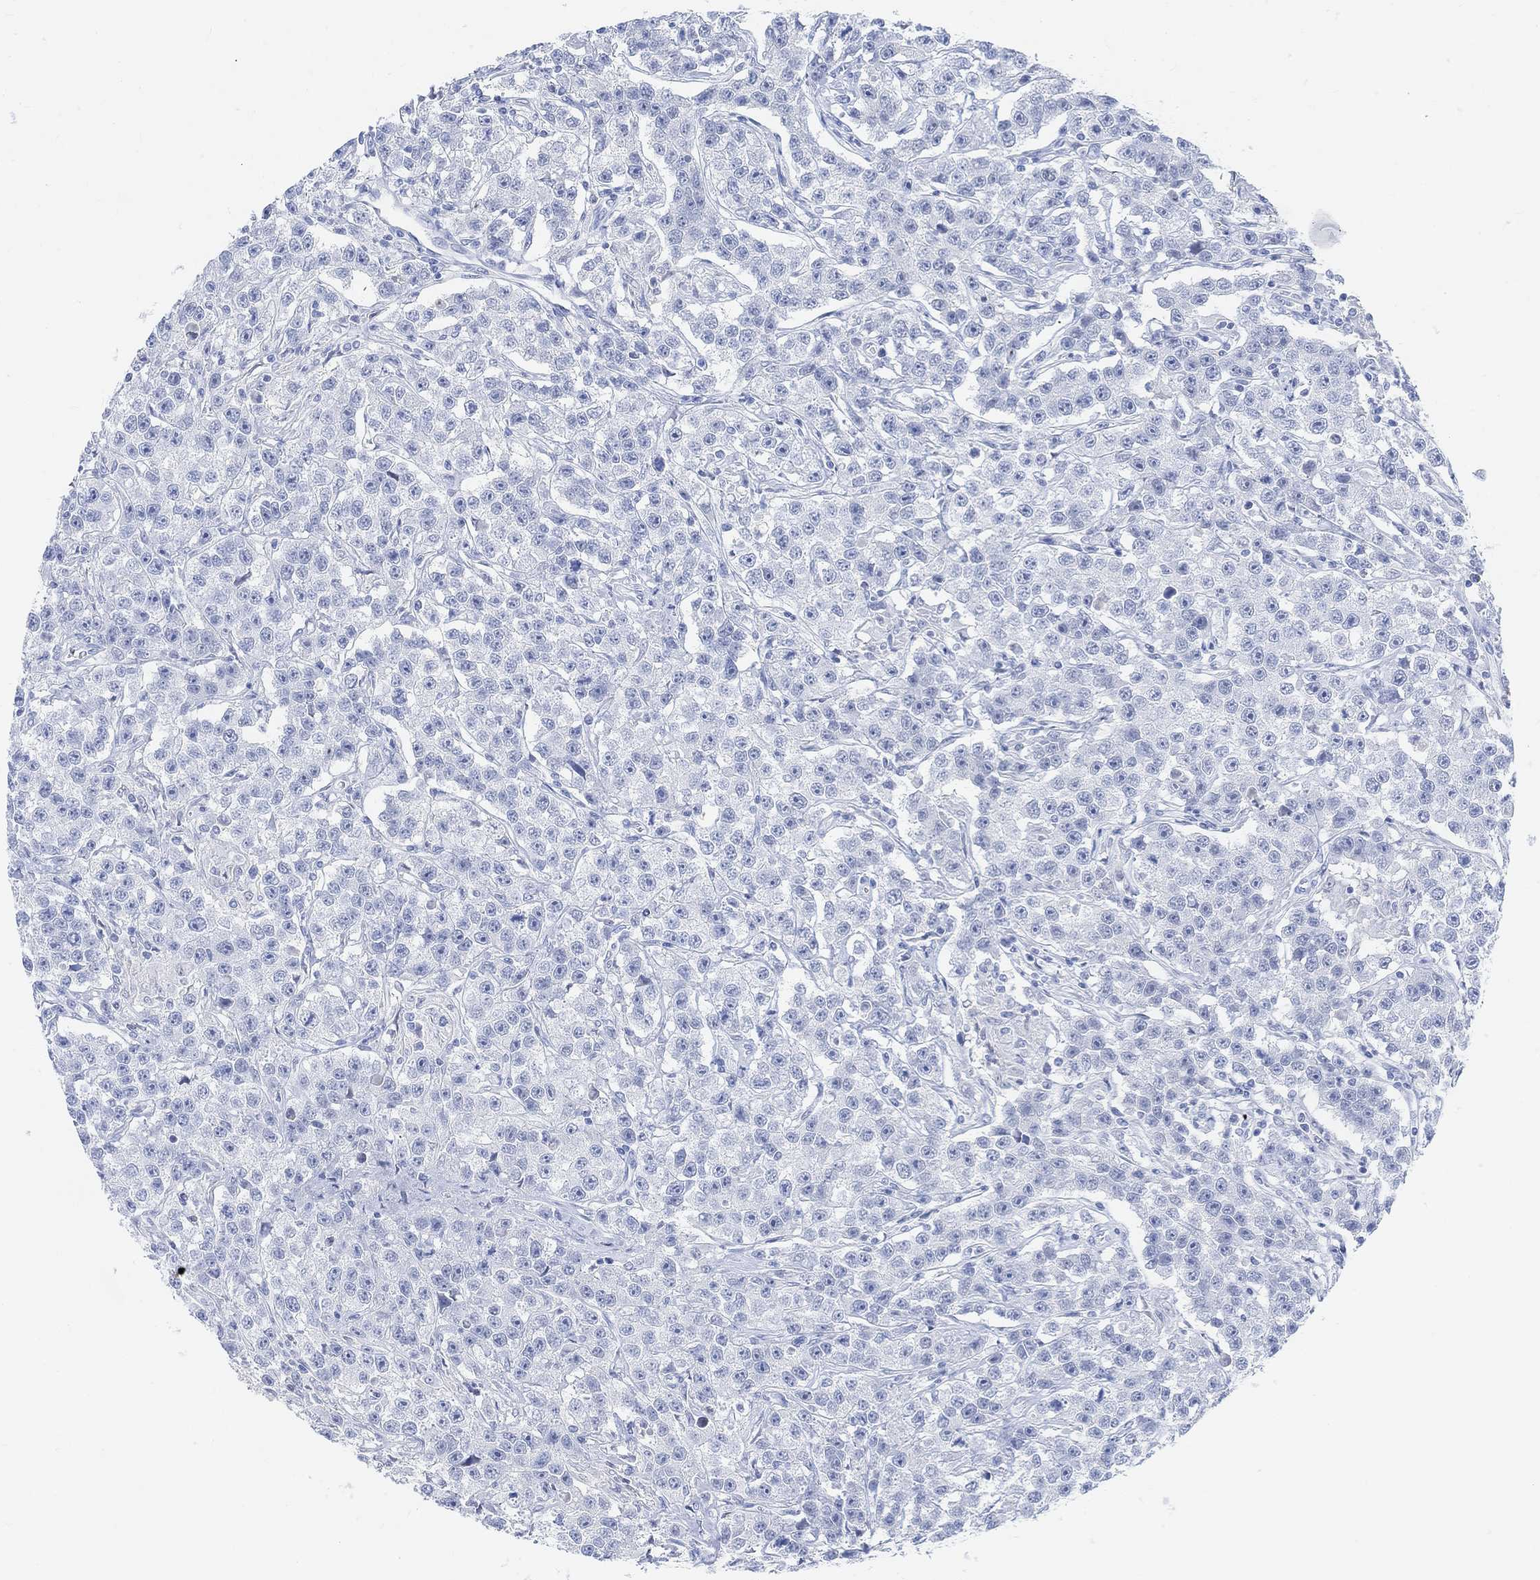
{"staining": {"intensity": "negative", "quantity": "none", "location": "none"}, "tissue": "testis cancer", "cell_type": "Tumor cells", "image_type": "cancer", "snomed": [{"axis": "morphology", "description": "Seminoma, NOS"}, {"axis": "topography", "description": "Testis"}], "caption": "A high-resolution photomicrograph shows immunohistochemistry (IHC) staining of testis cancer (seminoma), which shows no significant staining in tumor cells. (Stains: DAB immunohistochemistry (IHC) with hematoxylin counter stain, Microscopy: brightfield microscopy at high magnification).", "gene": "ENO4", "patient": {"sex": "male", "age": 59}}